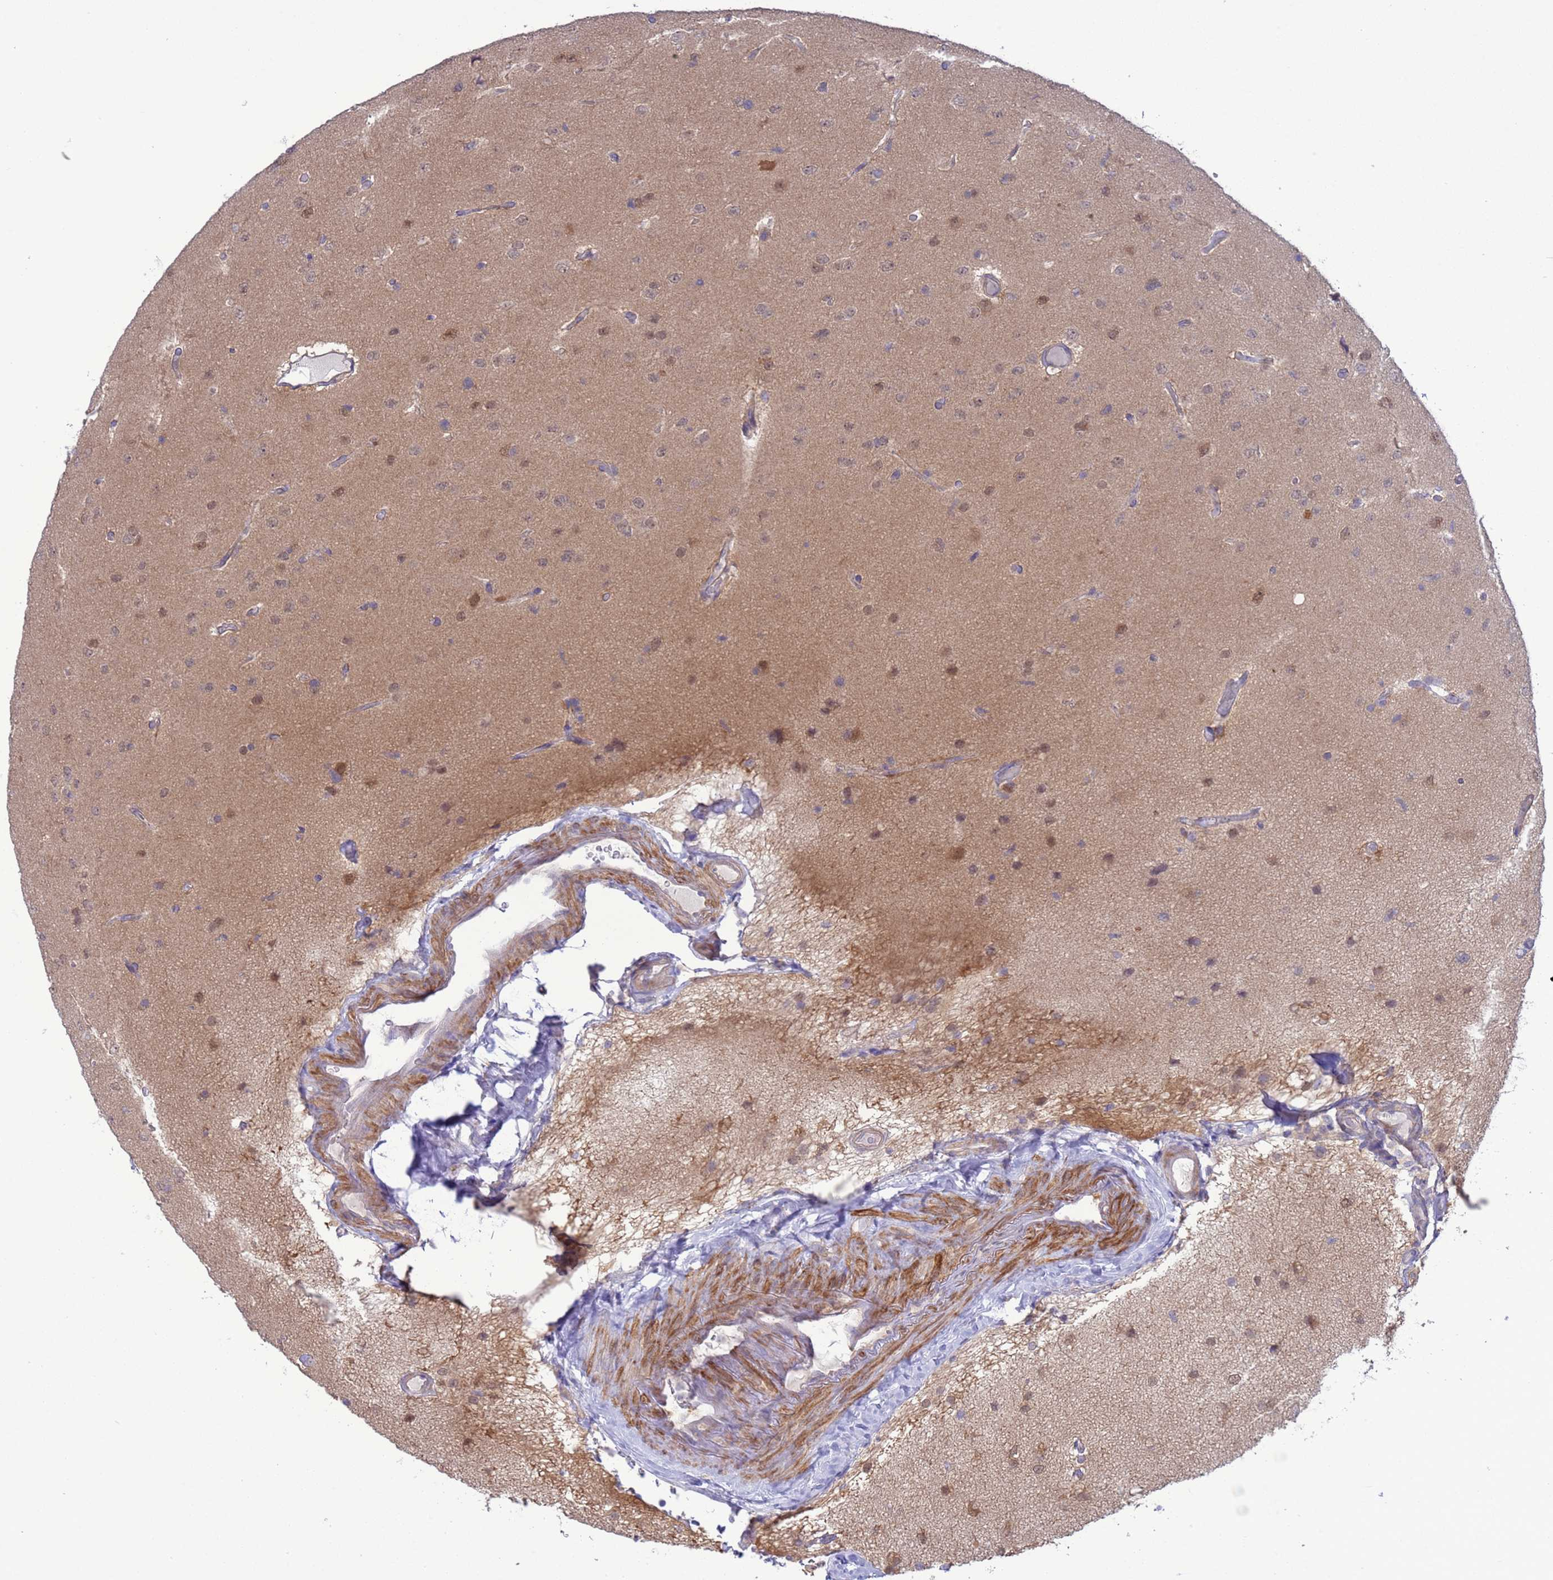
{"staining": {"intensity": "moderate", "quantity": "<25%", "location": "nuclear"}, "tissue": "glioma", "cell_type": "Tumor cells", "image_type": "cancer", "snomed": [{"axis": "morphology", "description": "Glioma, malignant, High grade"}, {"axis": "topography", "description": "Brain"}], "caption": "This is an image of IHC staining of glioma, which shows moderate positivity in the nuclear of tumor cells.", "gene": "ZNF461", "patient": {"sex": "male", "age": 77}}